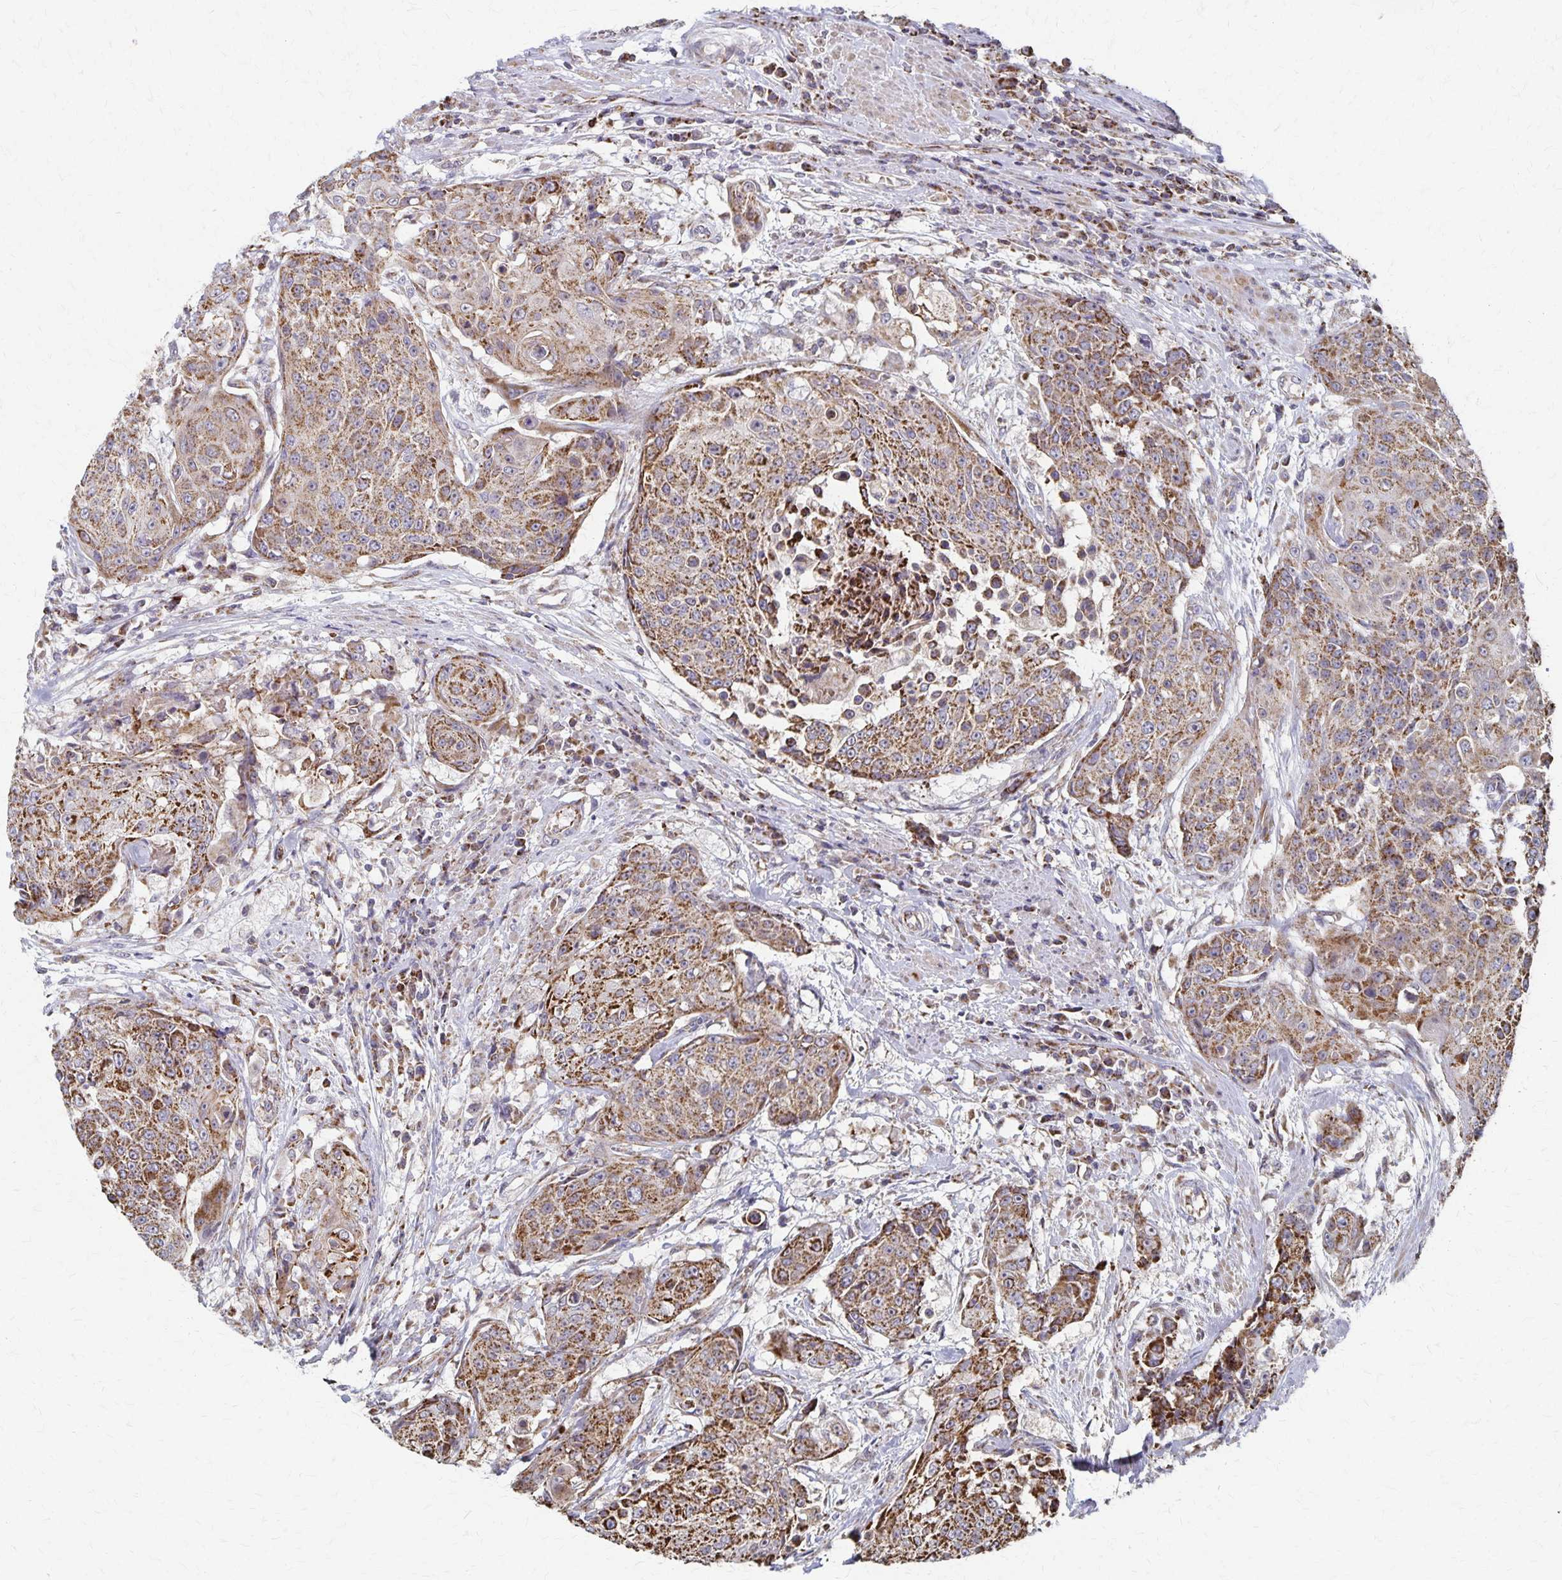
{"staining": {"intensity": "strong", "quantity": ">75%", "location": "cytoplasmic/membranous"}, "tissue": "urothelial cancer", "cell_type": "Tumor cells", "image_type": "cancer", "snomed": [{"axis": "morphology", "description": "Urothelial carcinoma, High grade"}, {"axis": "topography", "description": "Urinary bladder"}], "caption": "This is an image of immunohistochemistry staining of urothelial cancer, which shows strong staining in the cytoplasmic/membranous of tumor cells.", "gene": "DYRK4", "patient": {"sex": "female", "age": 63}}